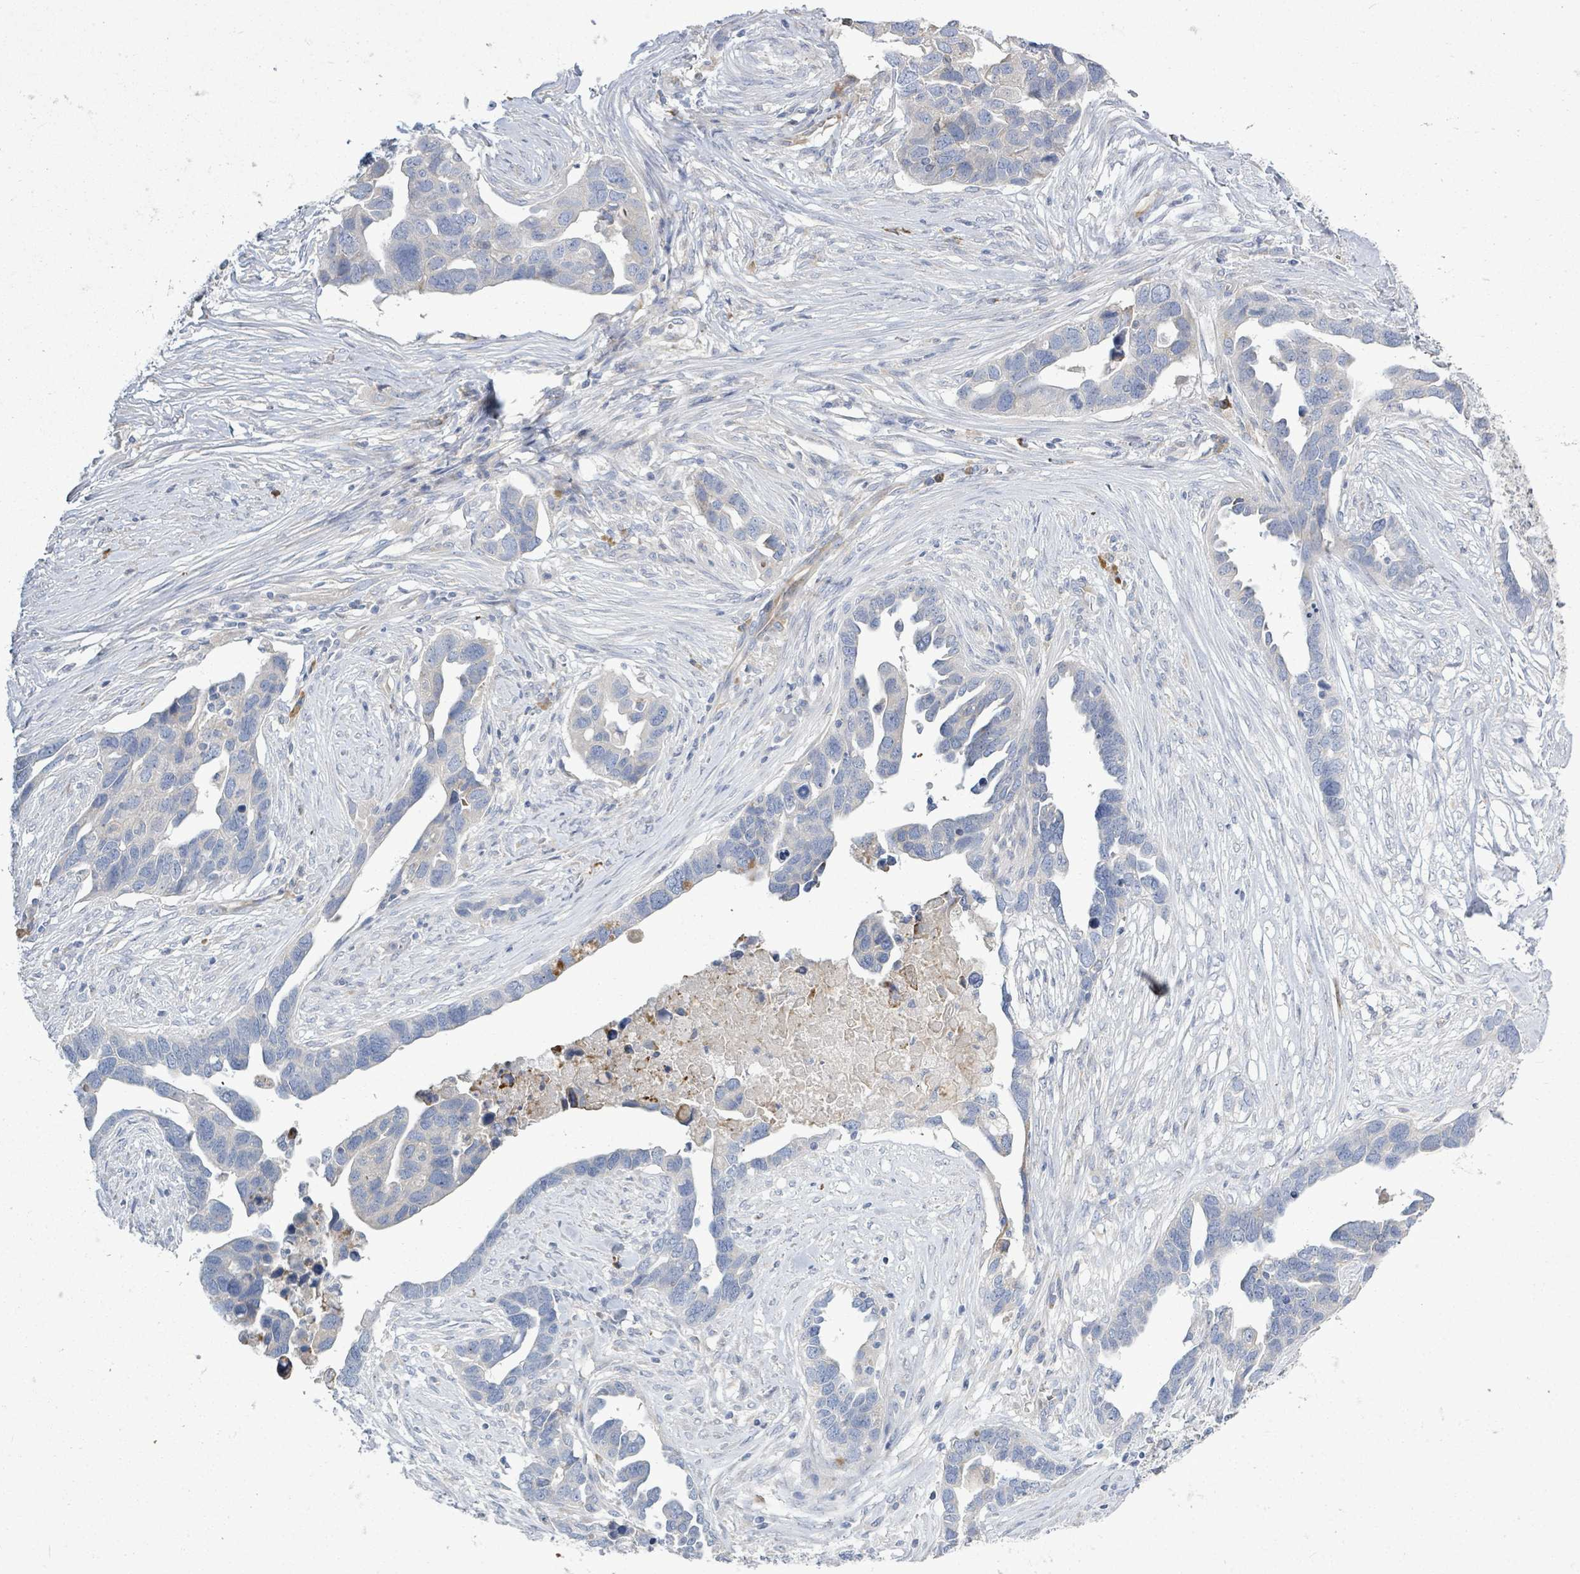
{"staining": {"intensity": "negative", "quantity": "none", "location": "none"}, "tissue": "ovarian cancer", "cell_type": "Tumor cells", "image_type": "cancer", "snomed": [{"axis": "morphology", "description": "Cystadenocarcinoma, serous, NOS"}, {"axis": "topography", "description": "Ovary"}], "caption": "Immunohistochemical staining of human ovarian cancer (serous cystadenocarcinoma) demonstrates no significant expression in tumor cells.", "gene": "SIRPB1", "patient": {"sex": "female", "age": 54}}